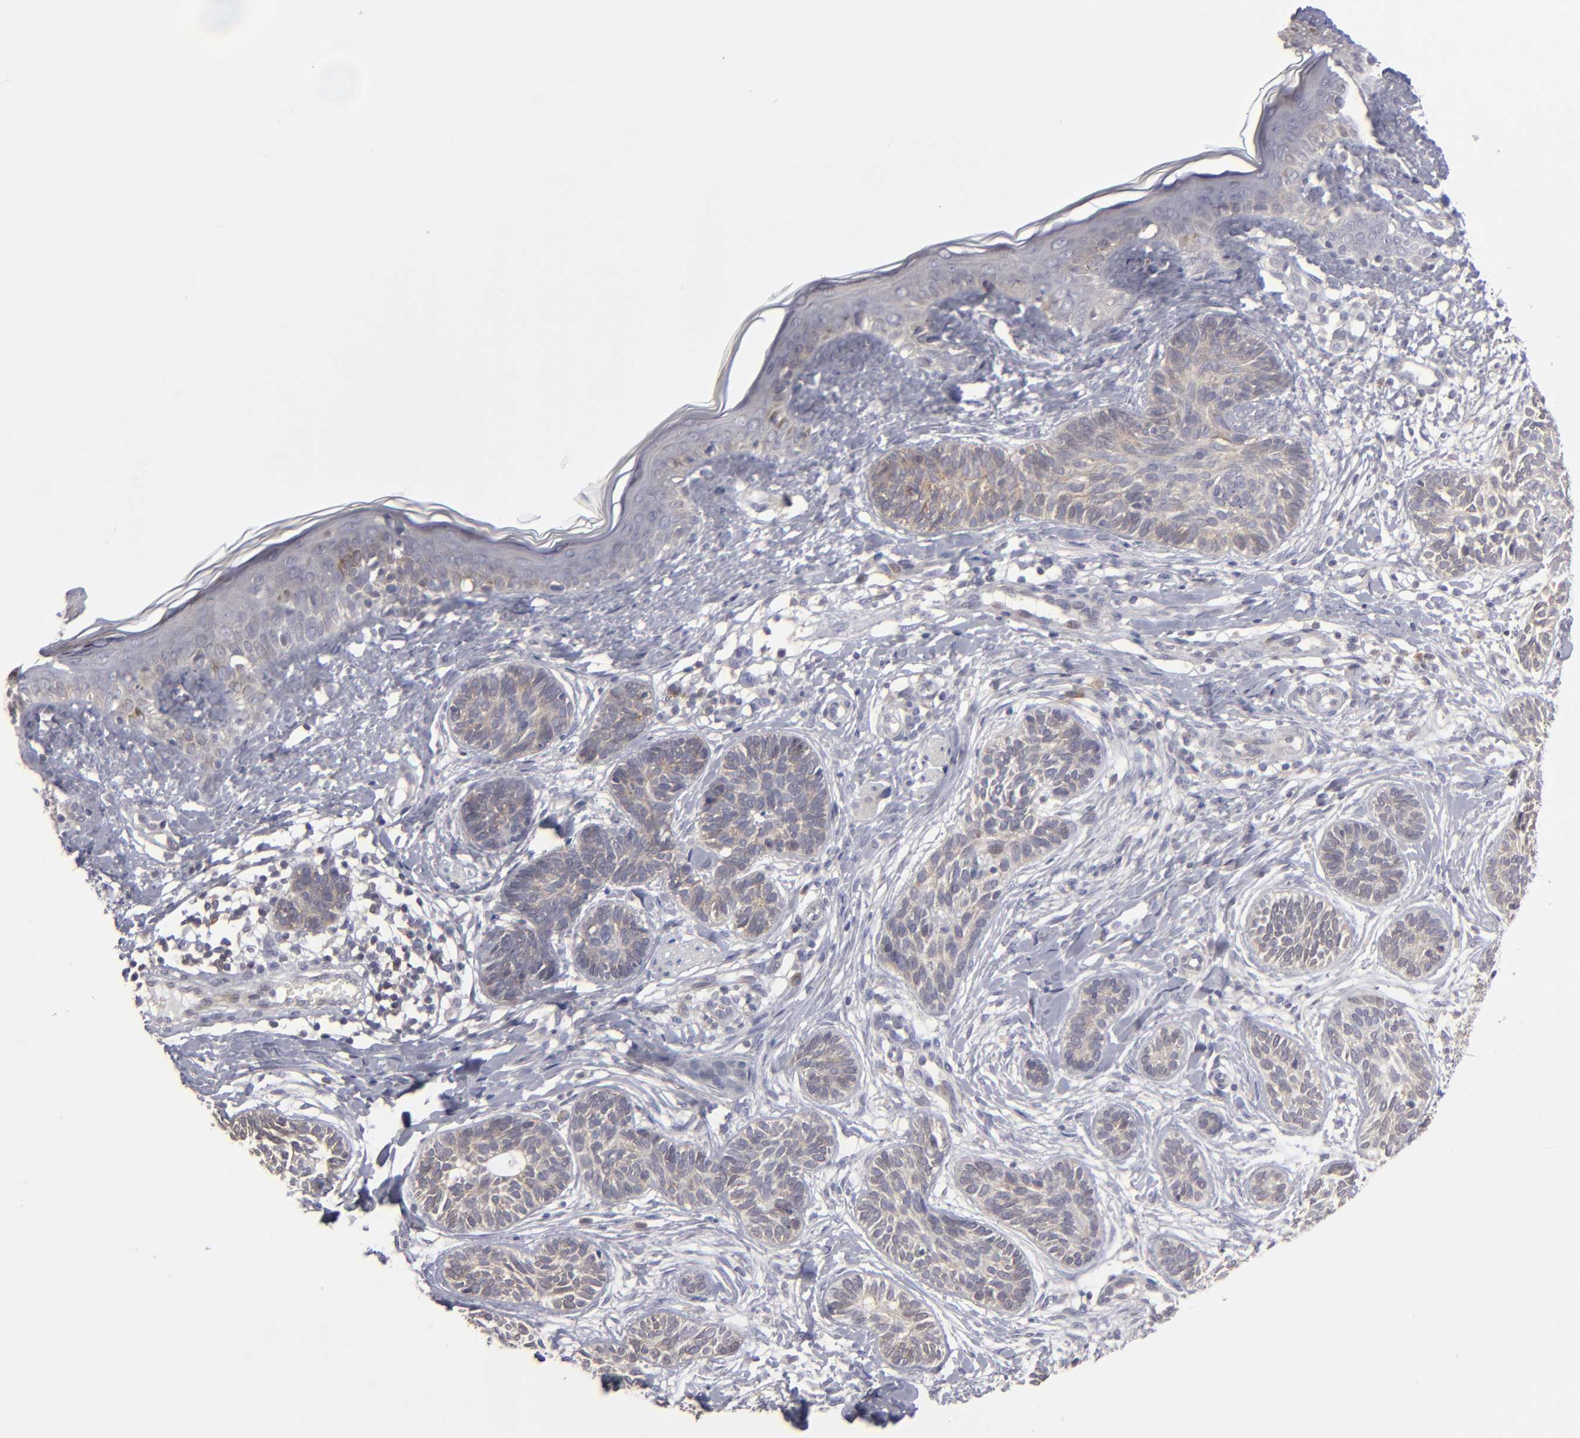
{"staining": {"intensity": "weak", "quantity": ">75%", "location": "cytoplasmic/membranous"}, "tissue": "skin cancer", "cell_type": "Tumor cells", "image_type": "cancer", "snomed": [{"axis": "morphology", "description": "Normal tissue, NOS"}, {"axis": "morphology", "description": "Basal cell carcinoma"}, {"axis": "topography", "description": "Skin"}], "caption": "Protein expression analysis of human skin cancer (basal cell carcinoma) reveals weak cytoplasmic/membranous expression in approximately >75% of tumor cells.", "gene": "CEP97", "patient": {"sex": "male", "age": 63}}